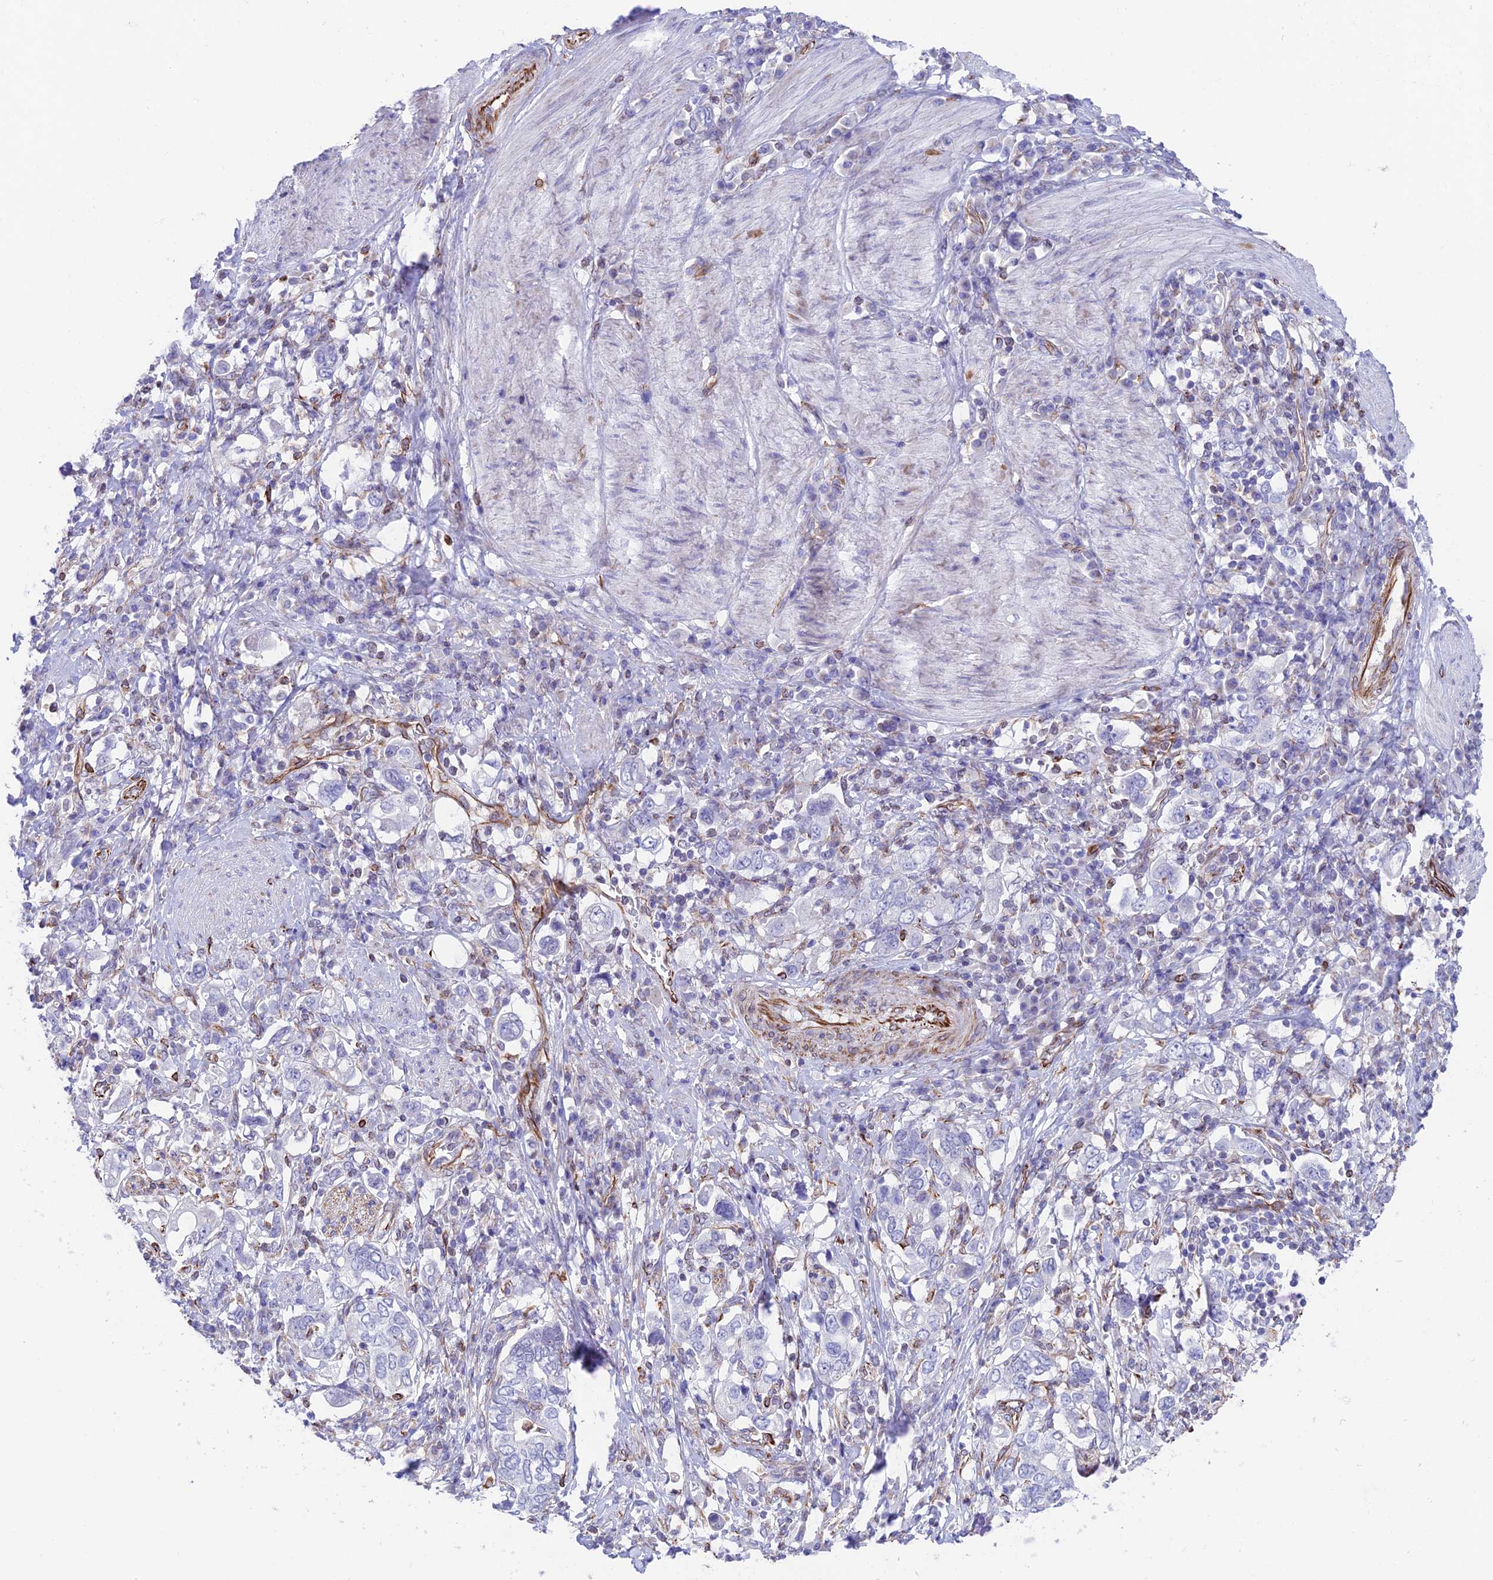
{"staining": {"intensity": "negative", "quantity": "none", "location": "none"}, "tissue": "stomach cancer", "cell_type": "Tumor cells", "image_type": "cancer", "snomed": [{"axis": "morphology", "description": "Adenocarcinoma, NOS"}, {"axis": "topography", "description": "Stomach, upper"}, {"axis": "topography", "description": "Stomach"}], "caption": "This photomicrograph is of adenocarcinoma (stomach) stained with immunohistochemistry (IHC) to label a protein in brown with the nuclei are counter-stained blue. There is no staining in tumor cells. (DAB (3,3'-diaminobenzidine) IHC with hematoxylin counter stain).", "gene": "ZNF652", "patient": {"sex": "male", "age": 62}}